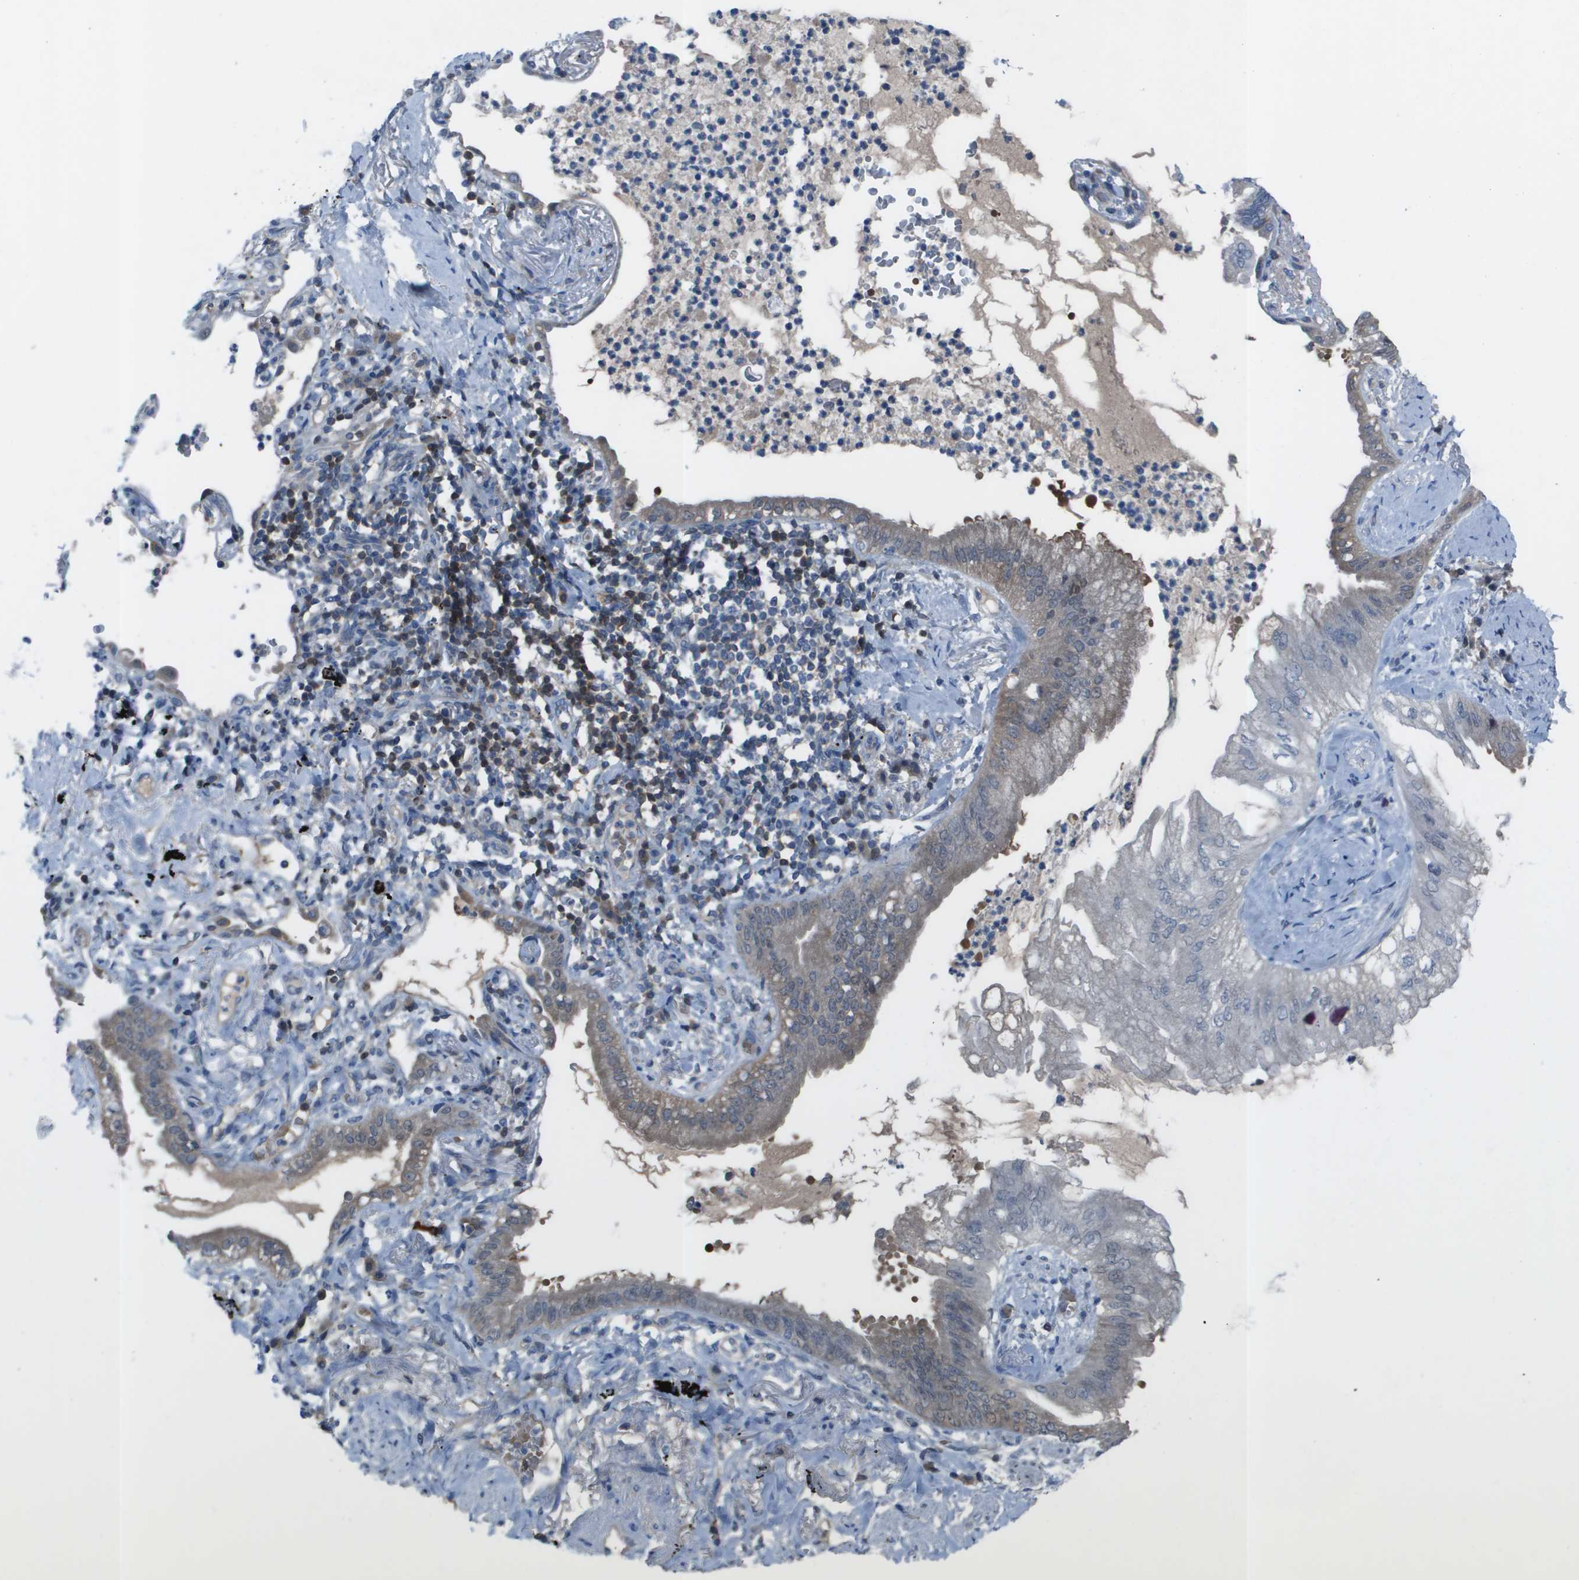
{"staining": {"intensity": "weak", "quantity": "<25%", "location": "cytoplasmic/membranous"}, "tissue": "lung cancer", "cell_type": "Tumor cells", "image_type": "cancer", "snomed": [{"axis": "morphology", "description": "Normal tissue, NOS"}, {"axis": "morphology", "description": "Adenocarcinoma, NOS"}, {"axis": "topography", "description": "Bronchus"}, {"axis": "topography", "description": "Lung"}], "caption": "DAB (3,3'-diaminobenzidine) immunohistochemical staining of lung cancer (adenocarcinoma) shows no significant expression in tumor cells. (Brightfield microscopy of DAB immunohistochemistry at high magnification).", "gene": "CAMK4", "patient": {"sex": "female", "age": 70}}